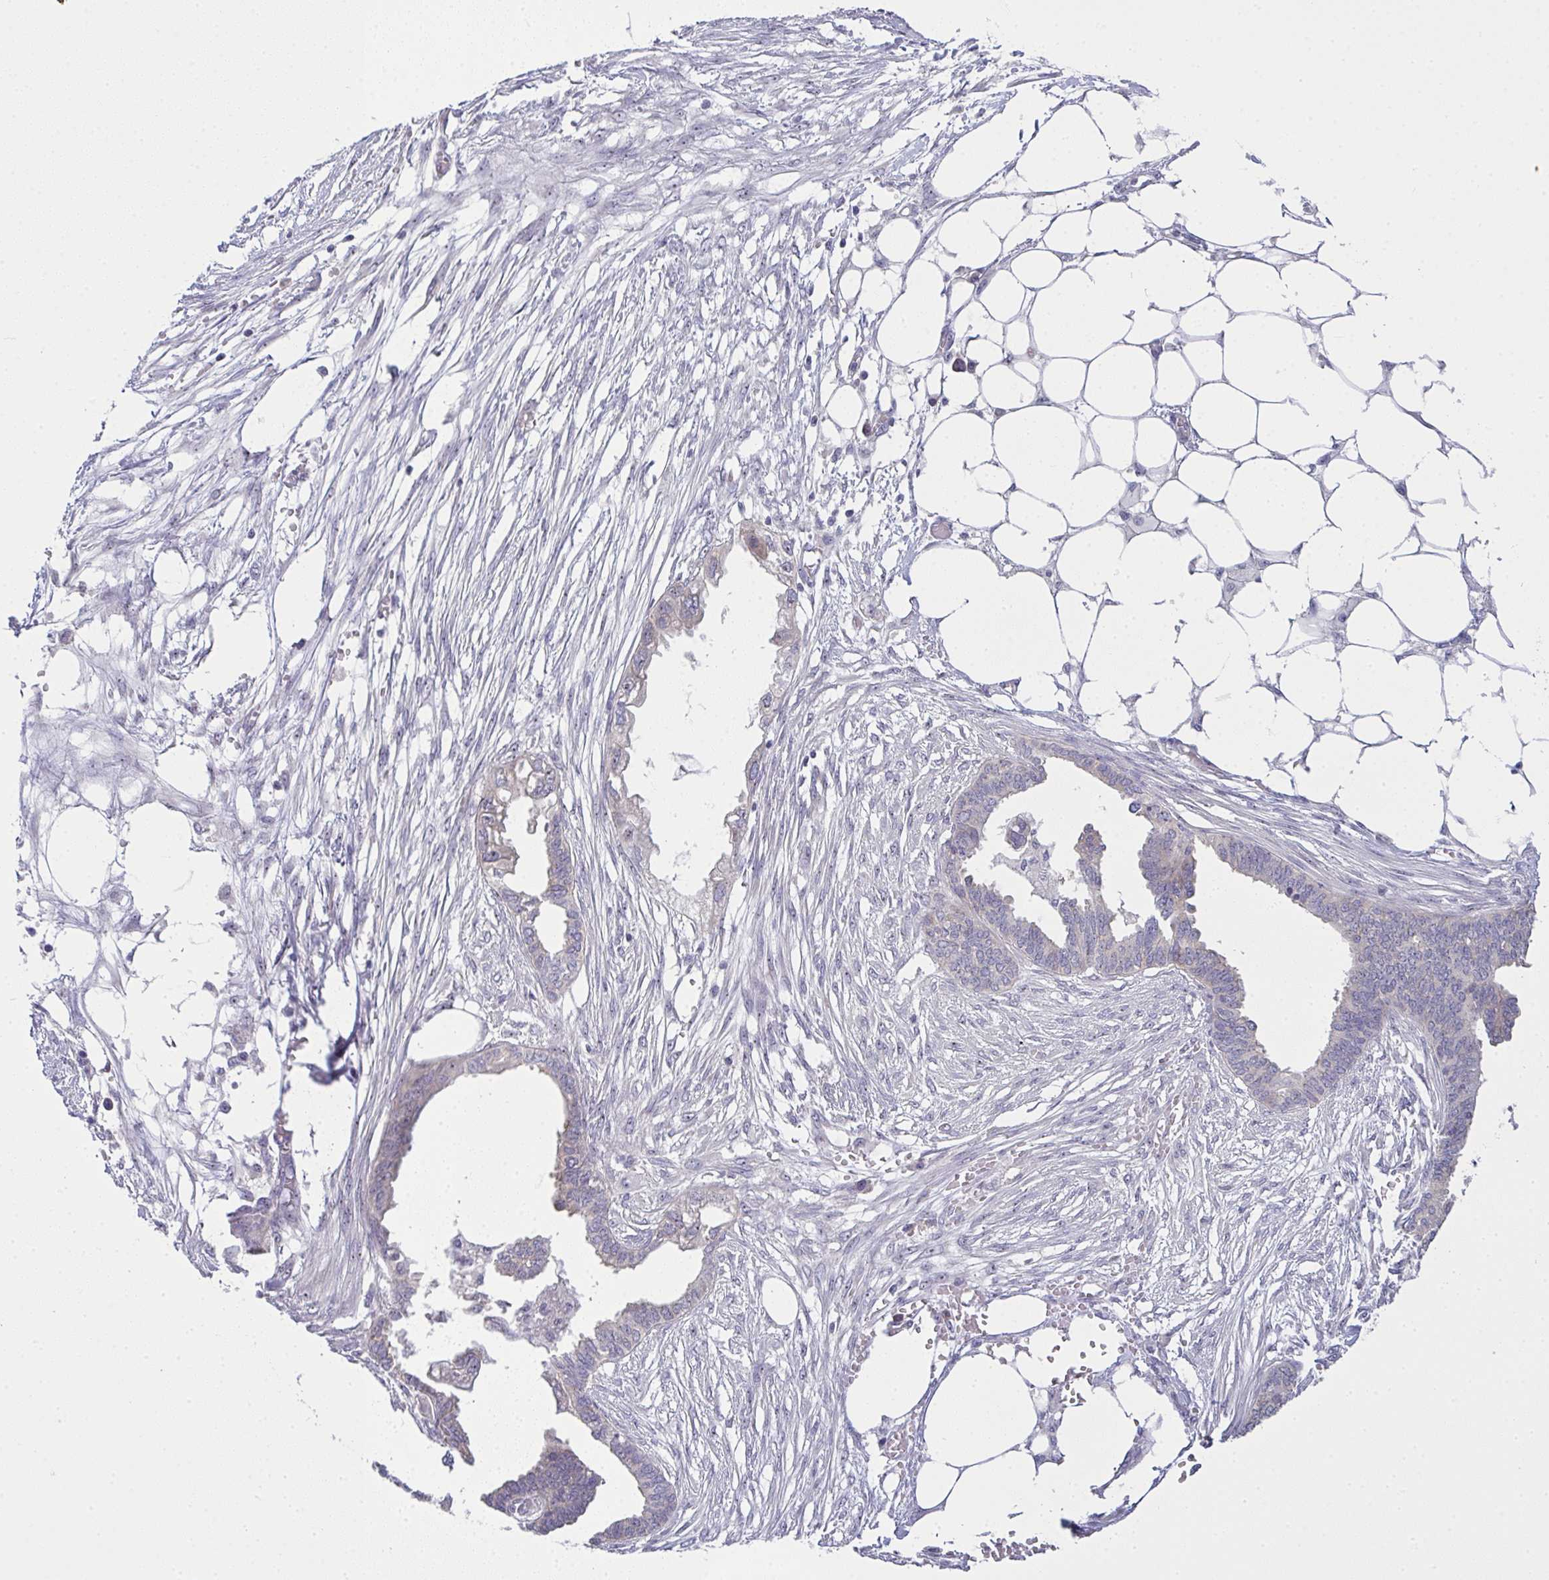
{"staining": {"intensity": "negative", "quantity": "none", "location": "none"}, "tissue": "endometrial cancer", "cell_type": "Tumor cells", "image_type": "cancer", "snomed": [{"axis": "morphology", "description": "Adenocarcinoma, NOS"}, {"axis": "morphology", "description": "Adenocarcinoma, metastatic, NOS"}, {"axis": "topography", "description": "Adipose tissue"}, {"axis": "topography", "description": "Endometrium"}], "caption": "The histopathology image exhibits no significant expression in tumor cells of endometrial cancer. Brightfield microscopy of immunohistochemistry stained with DAB (brown) and hematoxylin (blue), captured at high magnification.", "gene": "NT5C1A", "patient": {"sex": "female", "age": 67}}